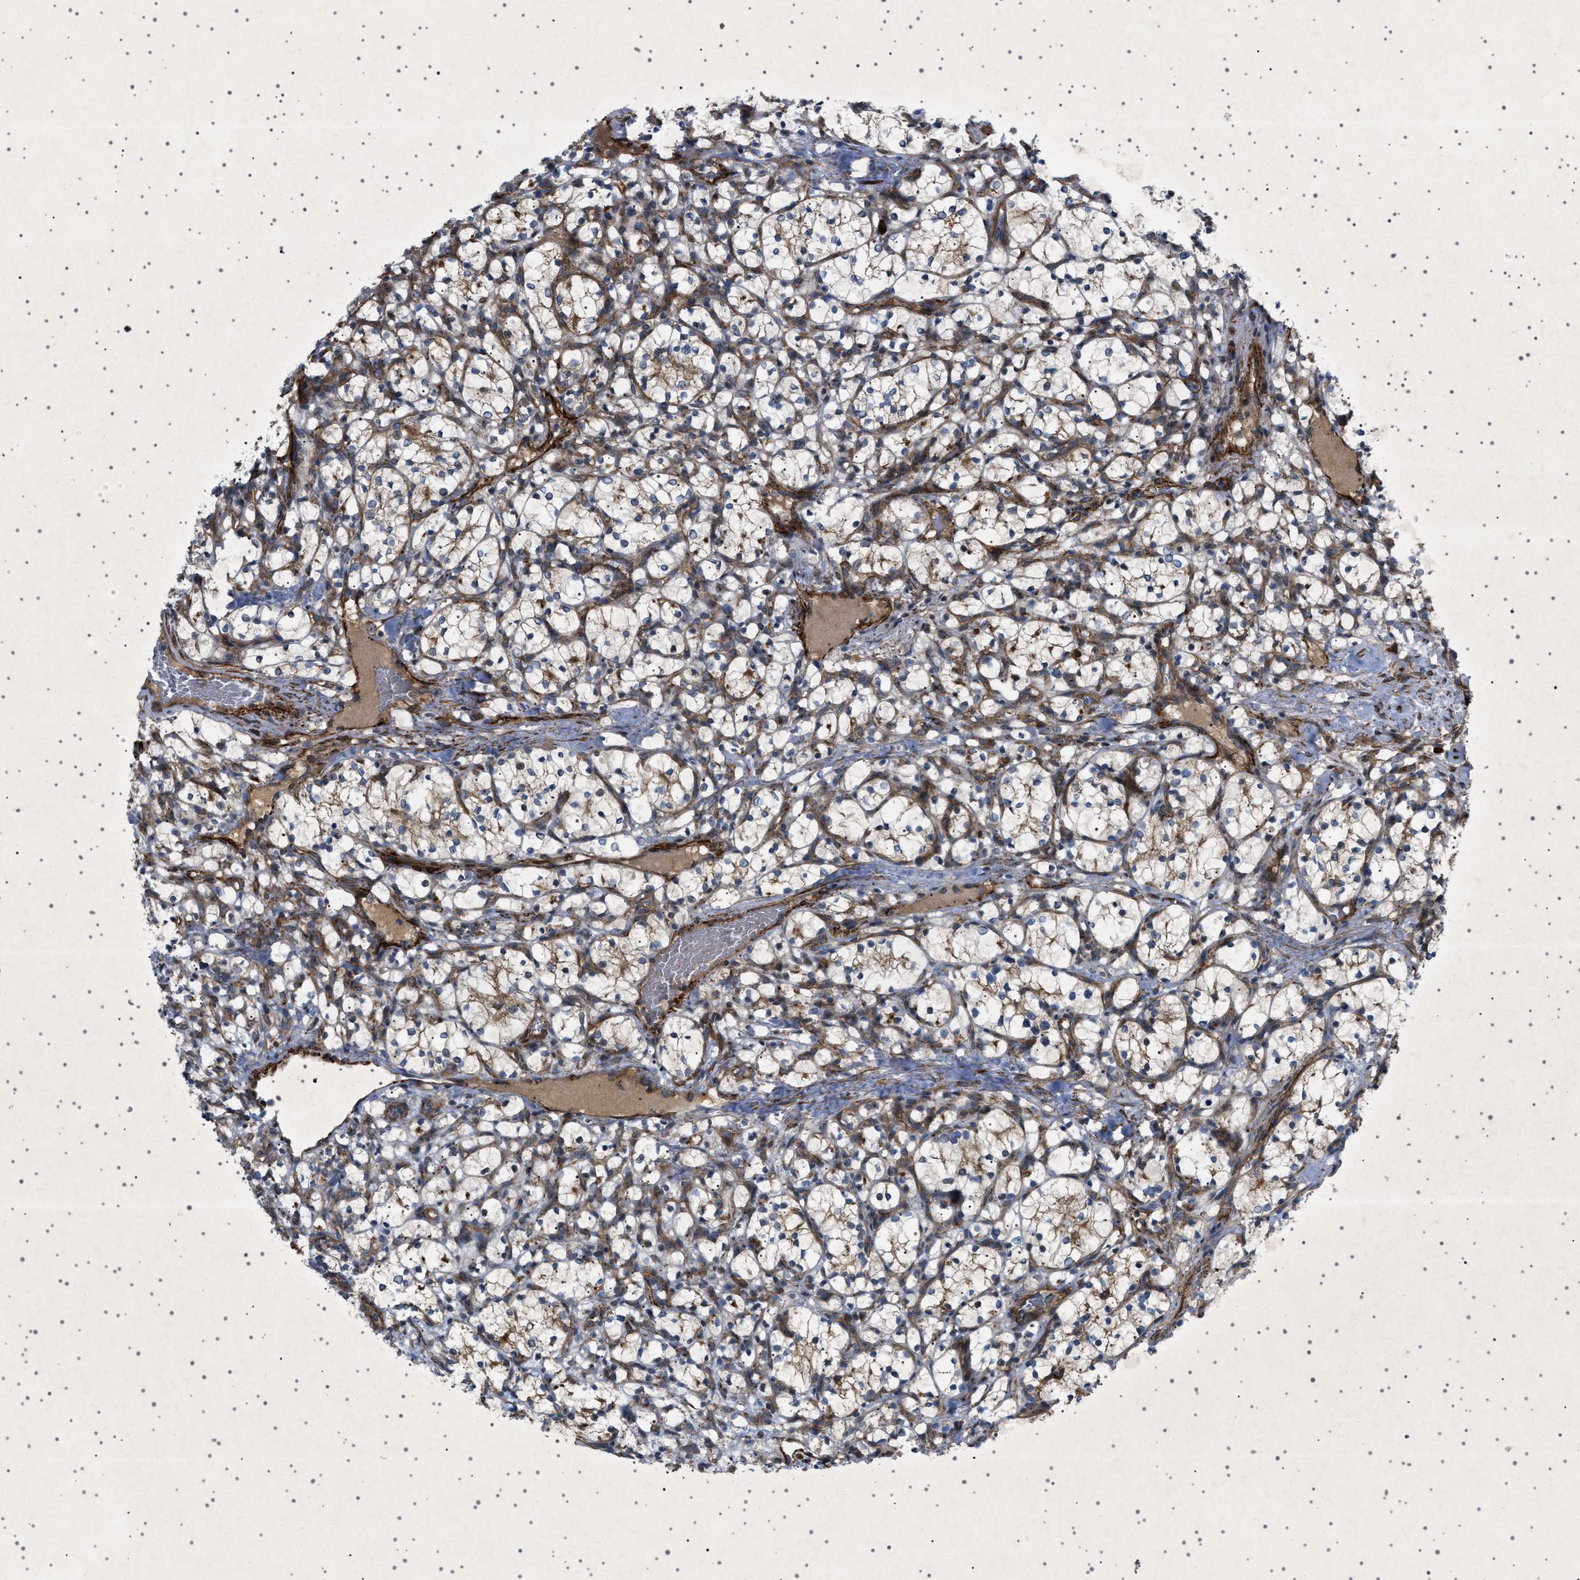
{"staining": {"intensity": "moderate", "quantity": "25%-75%", "location": "cytoplasmic/membranous"}, "tissue": "renal cancer", "cell_type": "Tumor cells", "image_type": "cancer", "snomed": [{"axis": "morphology", "description": "Adenocarcinoma, NOS"}, {"axis": "topography", "description": "Kidney"}], "caption": "Protein staining of renal cancer (adenocarcinoma) tissue demonstrates moderate cytoplasmic/membranous expression in approximately 25%-75% of tumor cells. The staining was performed using DAB to visualize the protein expression in brown, while the nuclei were stained in blue with hematoxylin (Magnification: 20x).", "gene": "CCDC186", "patient": {"sex": "female", "age": 69}}